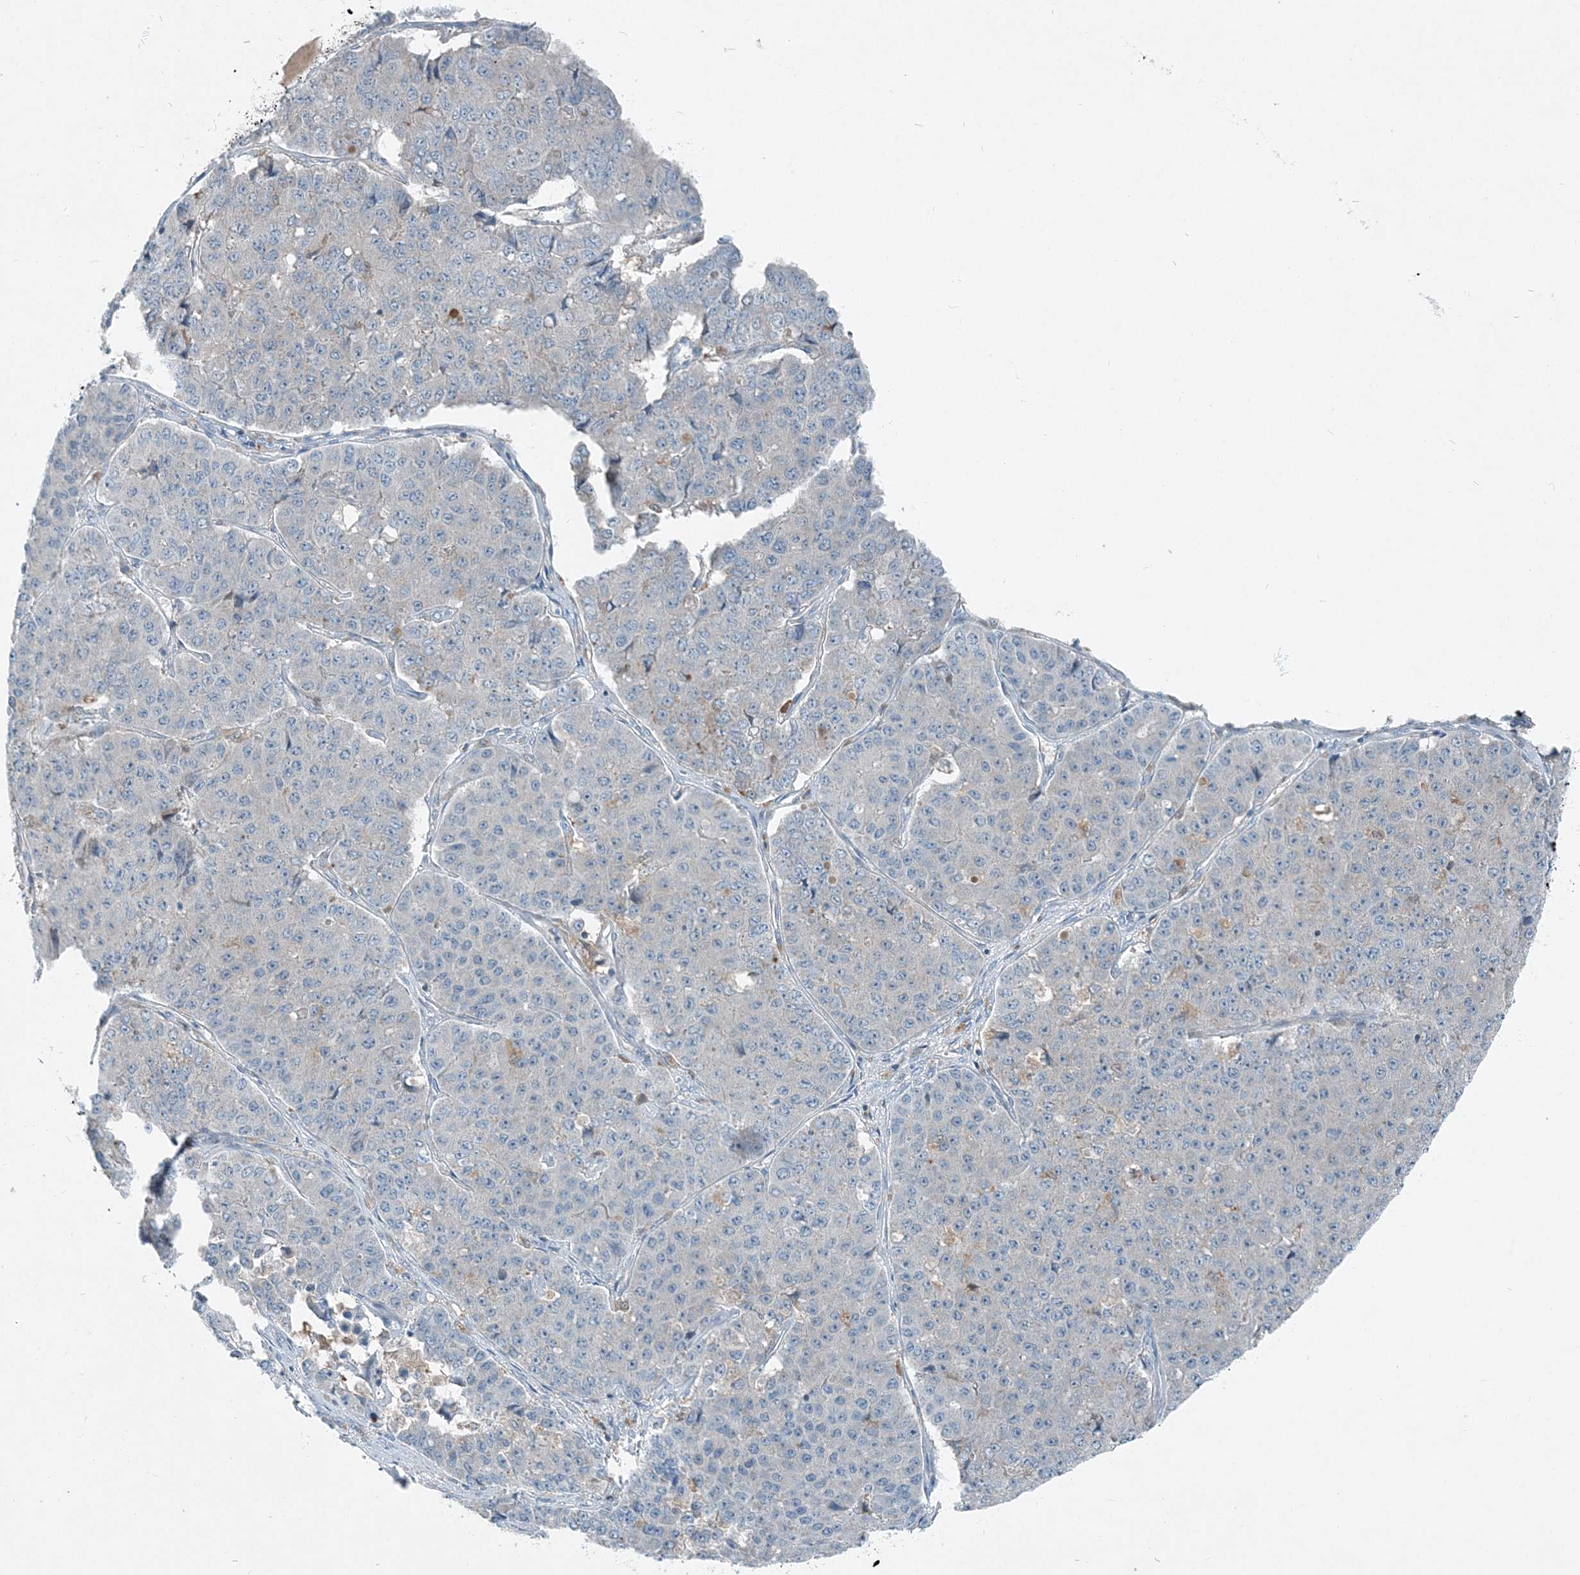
{"staining": {"intensity": "negative", "quantity": "none", "location": "none"}, "tissue": "pancreatic cancer", "cell_type": "Tumor cells", "image_type": "cancer", "snomed": [{"axis": "morphology", "description": "Adenocarcinoma, NOS"}, {"axis": "topography", "description": "Pancreas"}], "caption": "An IHC micrograph of pancreatic adenocarcinoma is shown. There is no staining in tumor cells of pancreatic adenocarcinoma.", "gene": "ARMH1", "patient": {"sex": "male", "age": 50}}